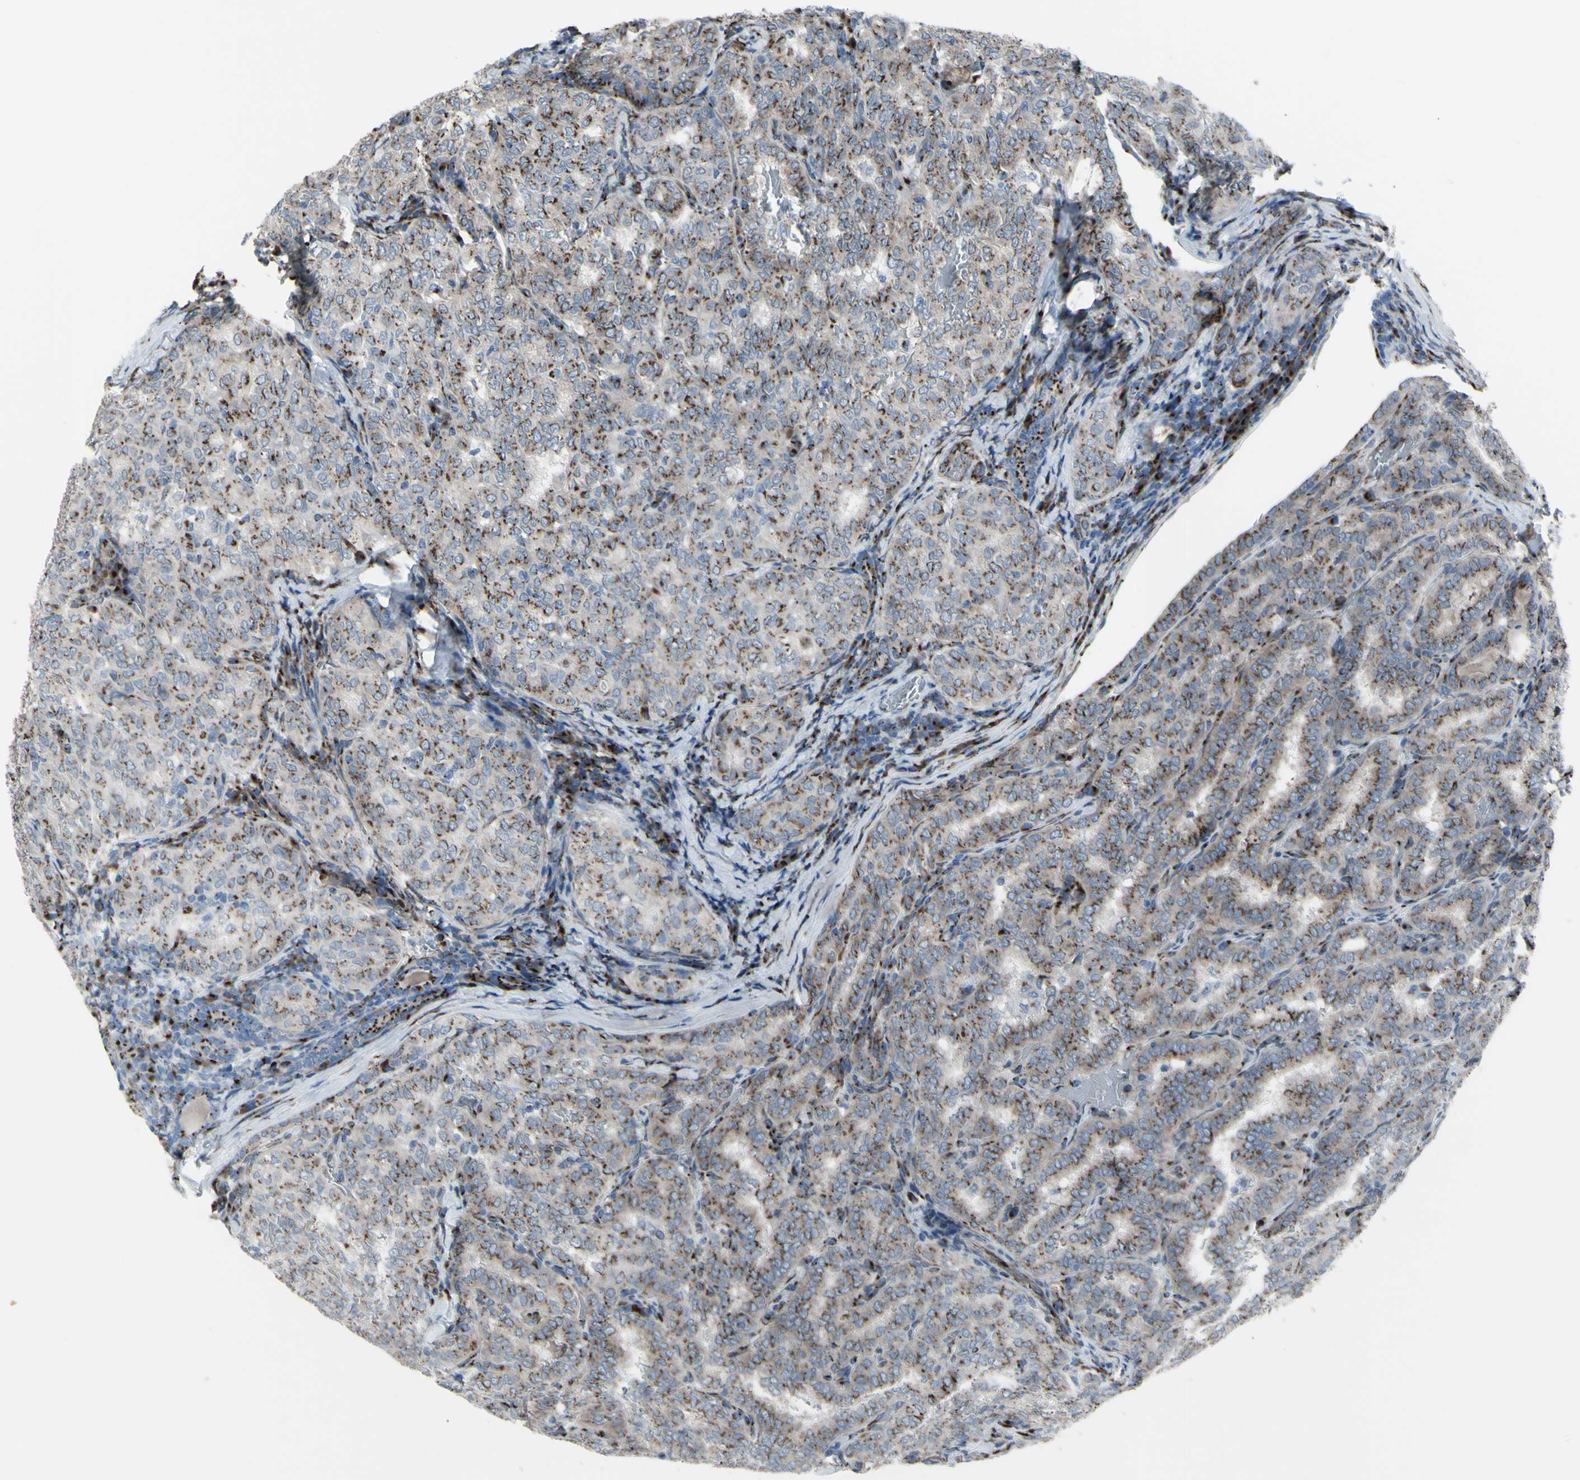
{"staining": {"intensity": "strong", "quantity": "25%-75%", "location": "cytoplasmic/membranous"}, "tissue": "thyroid cancer", "cell_type": "Tumor cells", "image_type": "cancer", "snomed": [{"axis": "morphology", "description": "Normal tissue, NOS"}, {"axis": "morphology", "description": "Papillary adenocarcinoma, NOS"}, {"axis": "topography", "description": "Thyroid gland"}], "caption": "Protein staining demonstrates strong cytoplasmic/membranous expression in about 25%-75% of tumor cells in thyroid cancer.", "gene": "GLG1", "patient": {"sex": "female", "age": 30}}